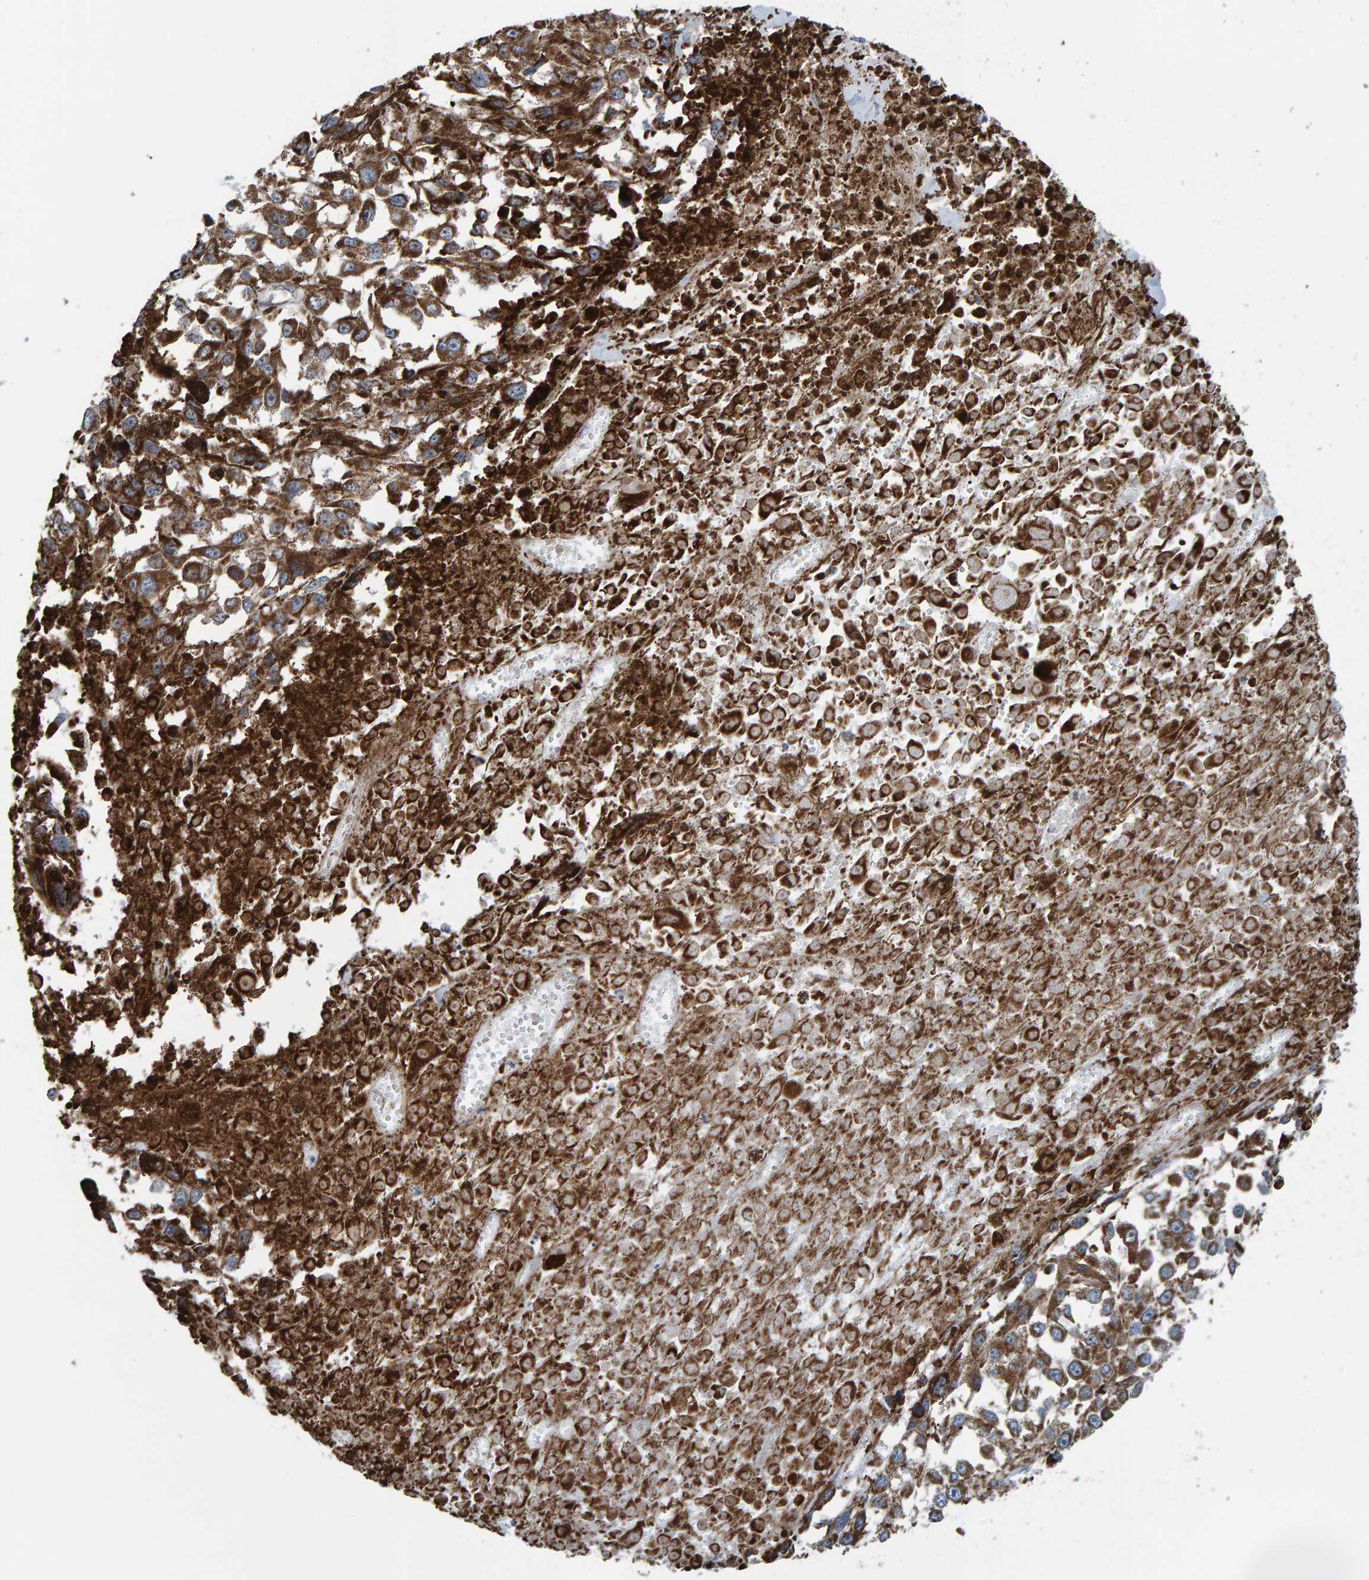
{"staining": {"intensity": "strong", "quantity": ">75%", "location": "cytoplasmic/membranous"}, "tissue": "melanoma", "cell_type": "Tumor cells", "image_type": "cancer", "snomed": [{"axis": "morphology", "description": "Malignant melanoma, Metastatic site"}, {"axis": "topography", "description": "Lymph node"}], "caption": "Protein analysis of melanoma tissue demonstrates strong cytoplasmic/membranous positivity in approximately >75% of tumor cells.", "gene": "ZNF48", "patient": {"sex": "male", "age": 59}}